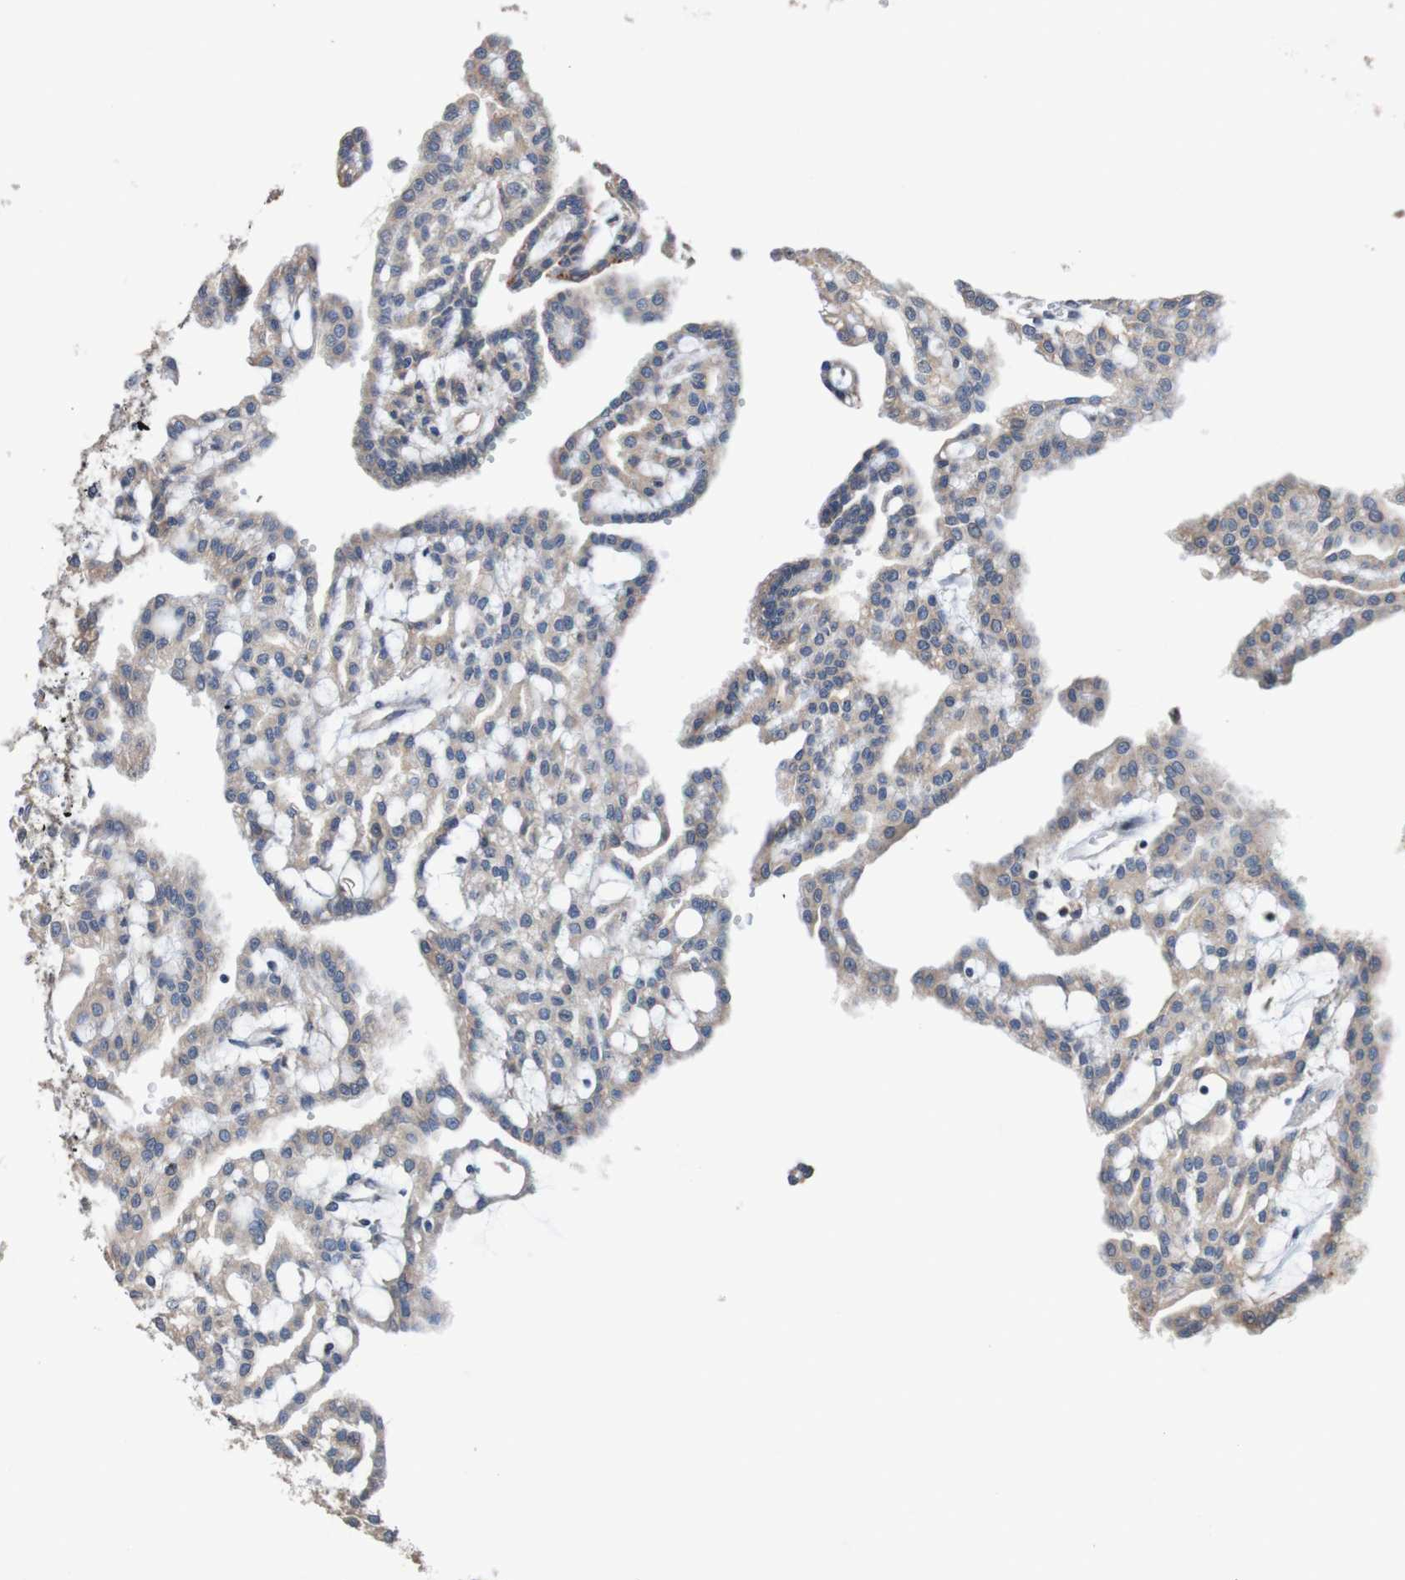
{"staining": {"intensity": "weak", "quantity": ">75%", "location": "cytoplasmic/membranous"}, "tissue": "renal cancer", "cell_type": "Tumor cells", "image_type": "cancer", "snomed": [{"axis": "morphology", "description": "Adenocarcinoma, NOS"}, {"axis": "topography", "description": "Kidney"}], "caption": "IHC photomicrograph of human renal adenocarcinoma stained for a protein (brown), which demonstrates low levels of weak cytoplasmic/membranous positivity in about >75% of tumor cells.", "gene": "FIBP", "patient": {"sex": "male", "age": 63}}